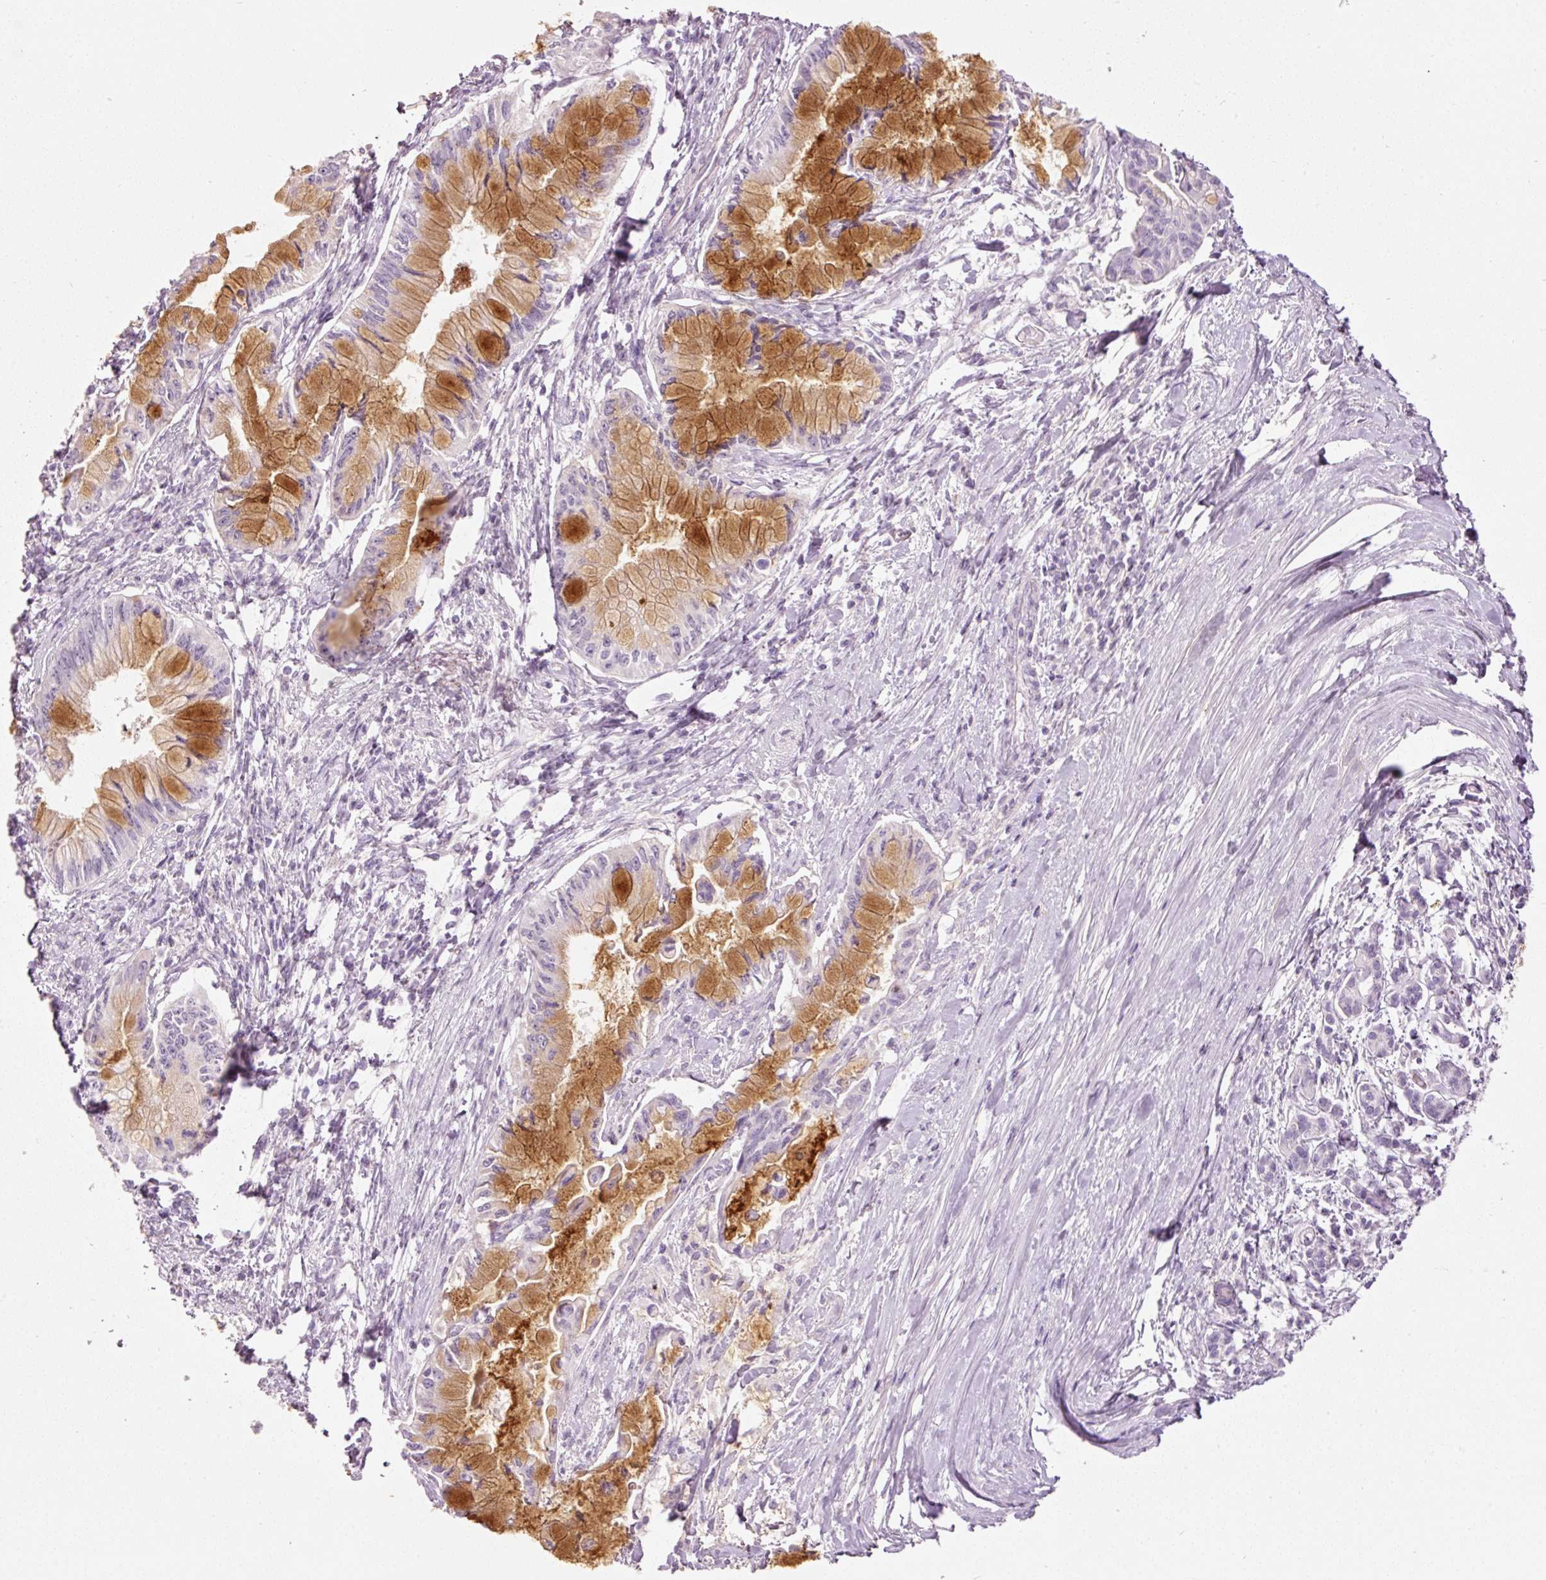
{"staining": {"intensity": "strong", "quantity": "25%-75%", "location": "cytoplasmic/membranous"}, "tissue": "pancreatic cancer", "cell_type": "Tumor cells", "image_type": "cancer", "snomed": [{"axis": "morphology", "description": "Adenocarcinoma, NOS"}, {"axis": "topography", "description": "Pancreas"}], "caption": "The micrograph demonstrates staining of adenocarcinoma (pancreatic), revealing strong cytoplasmic/membranous protein positivity (brown color) within tumor cells.", "gene": "MUC5AC", "patient": {"sex": "male", "age": 48}}